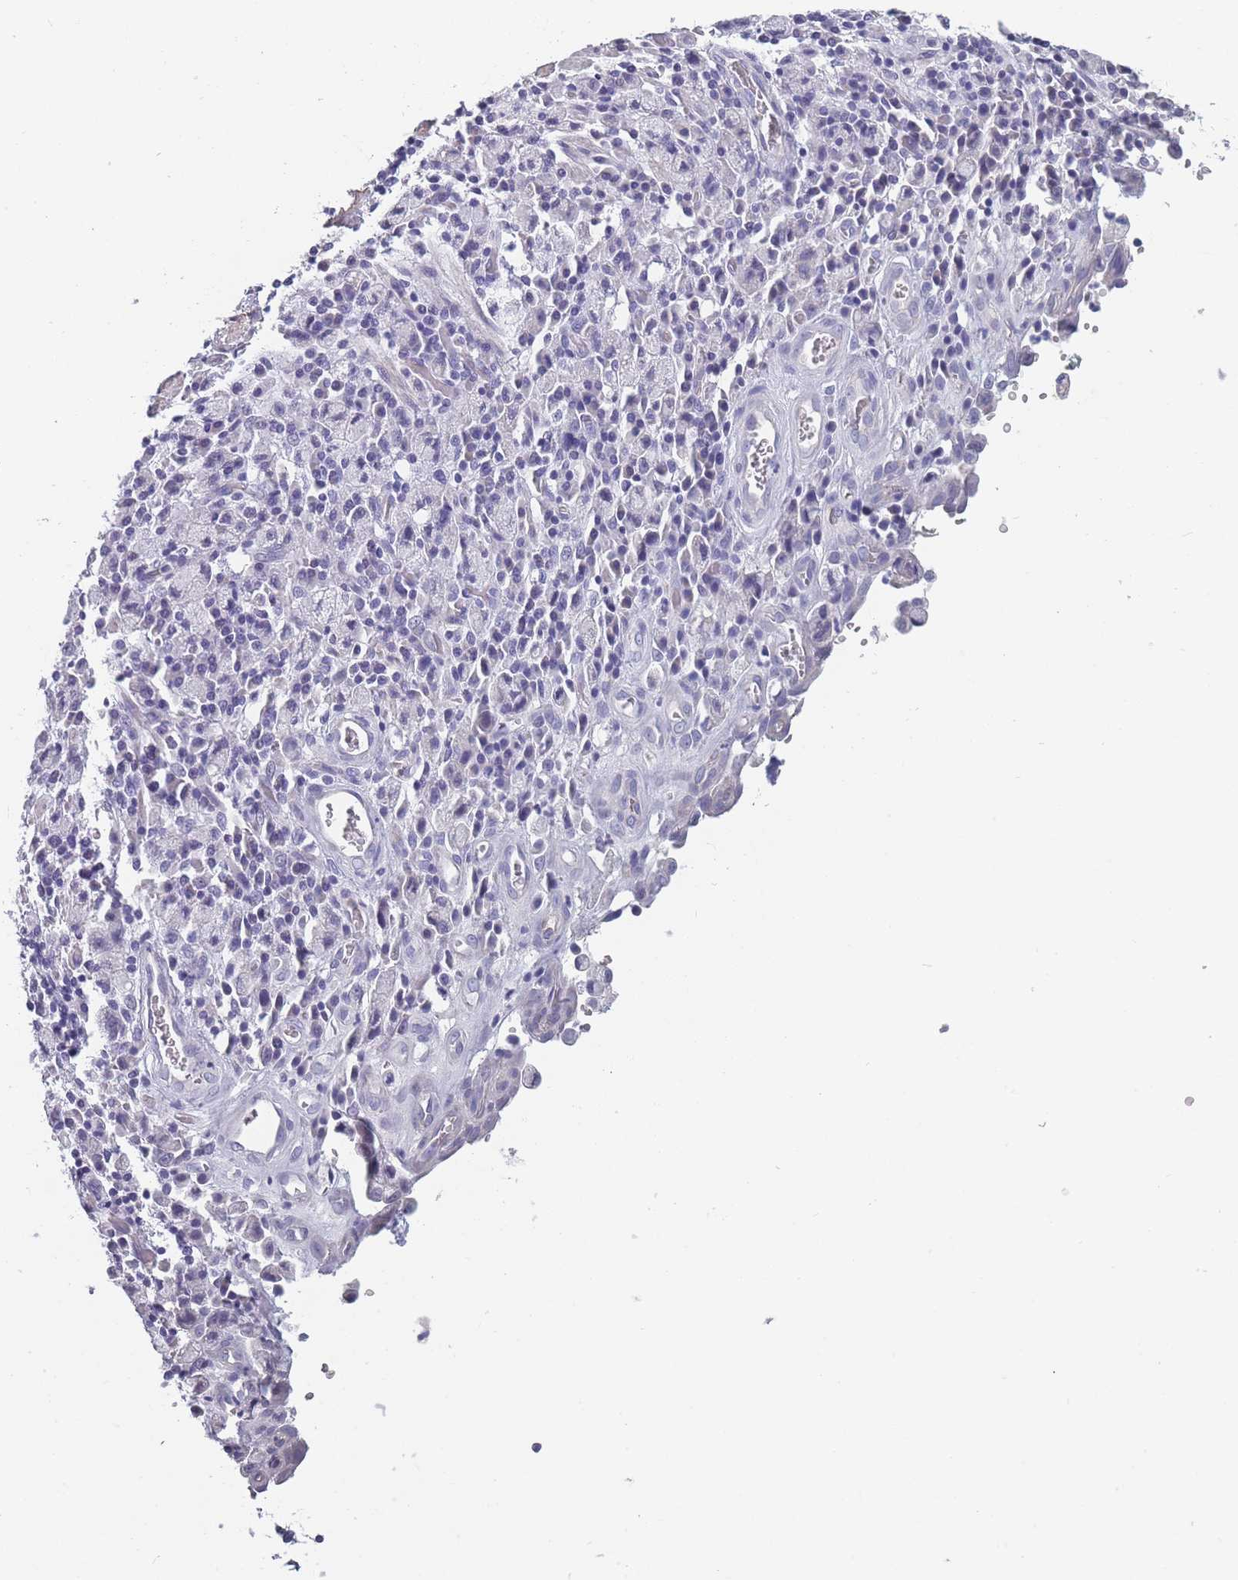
{"staining": {"intensity": "negative", "quantity": "none", "location": "none"}, "tissue": "stomach cancer", "cell_type": "Tumor cells", "image_type": "cancer", "snomed": [{"axis": "morphology", "description": "Adenocarcinoma, NOS"}, {"axis": "topography", "description": "Stomach"}], "caption": "Stomach cancer (adenocarcinoma) stained for a protein using IHC exhibits no expression tumor cells.", "gene": "OR4C5", "patient": {"sex": "male", "age": 77}}